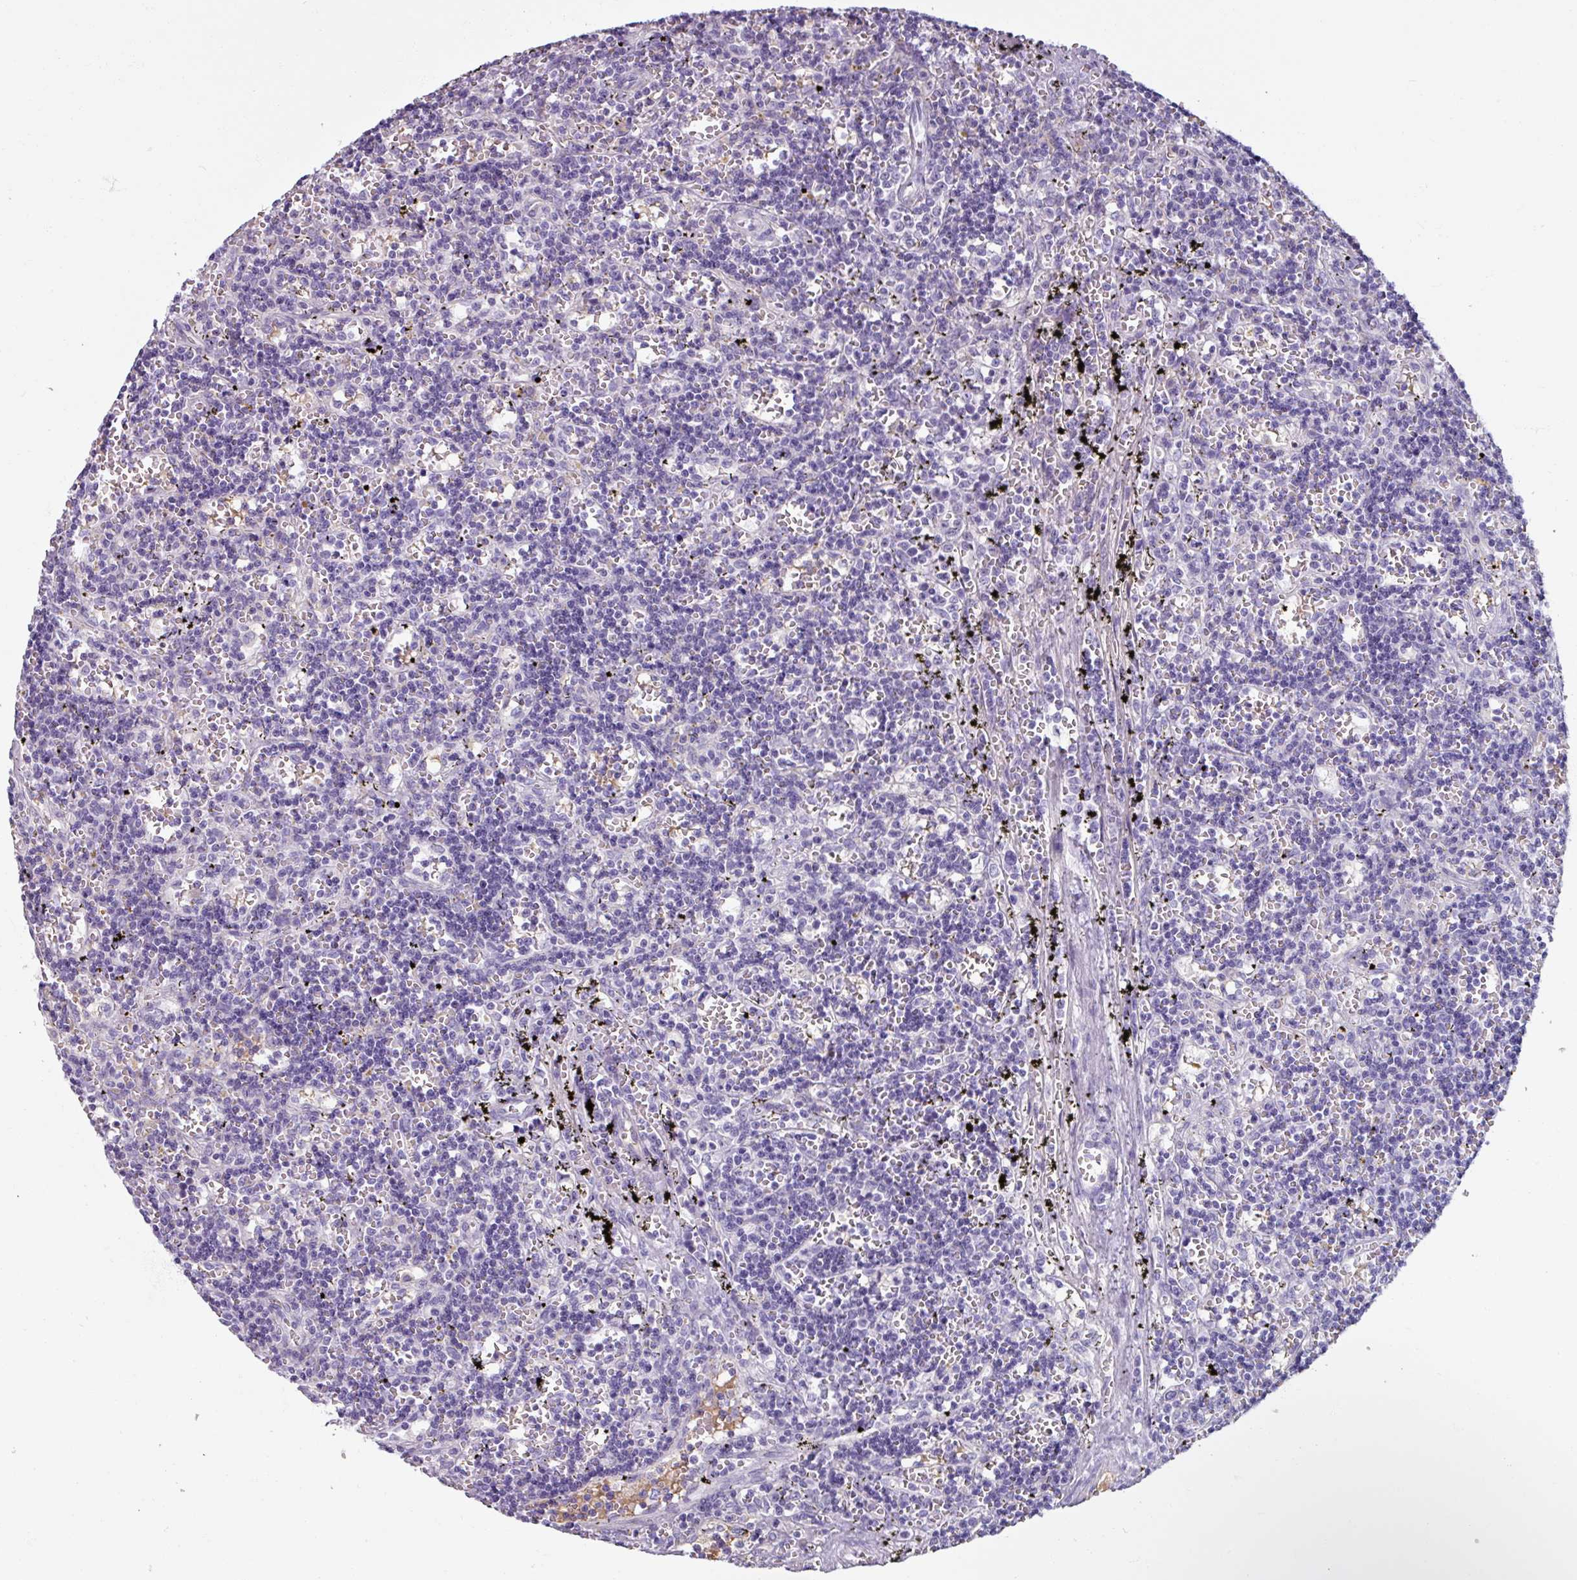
{"staining": {"intensity": "negative", "quantity": "none", "location": "none"}, "tissue": "lymphoma", "cell_type": "Tumor cells", "image_type": "cancer", "snomed": [{"axis": "morphology", "description": "Malignant lymphoma, non-Hodgkin's type, Low grade"}, {"axis": "topography", "description": "Spleen"}], "caption": "High power microscopy photomicrograph of an immunohistochemistry histopathology image of low-grade malignant lymphoma, non-Hodgkin's type, revealing no significant positivity in tumor cells.", "gene": "SPESP1", "patient": {"sex": "male", "age": 60}}